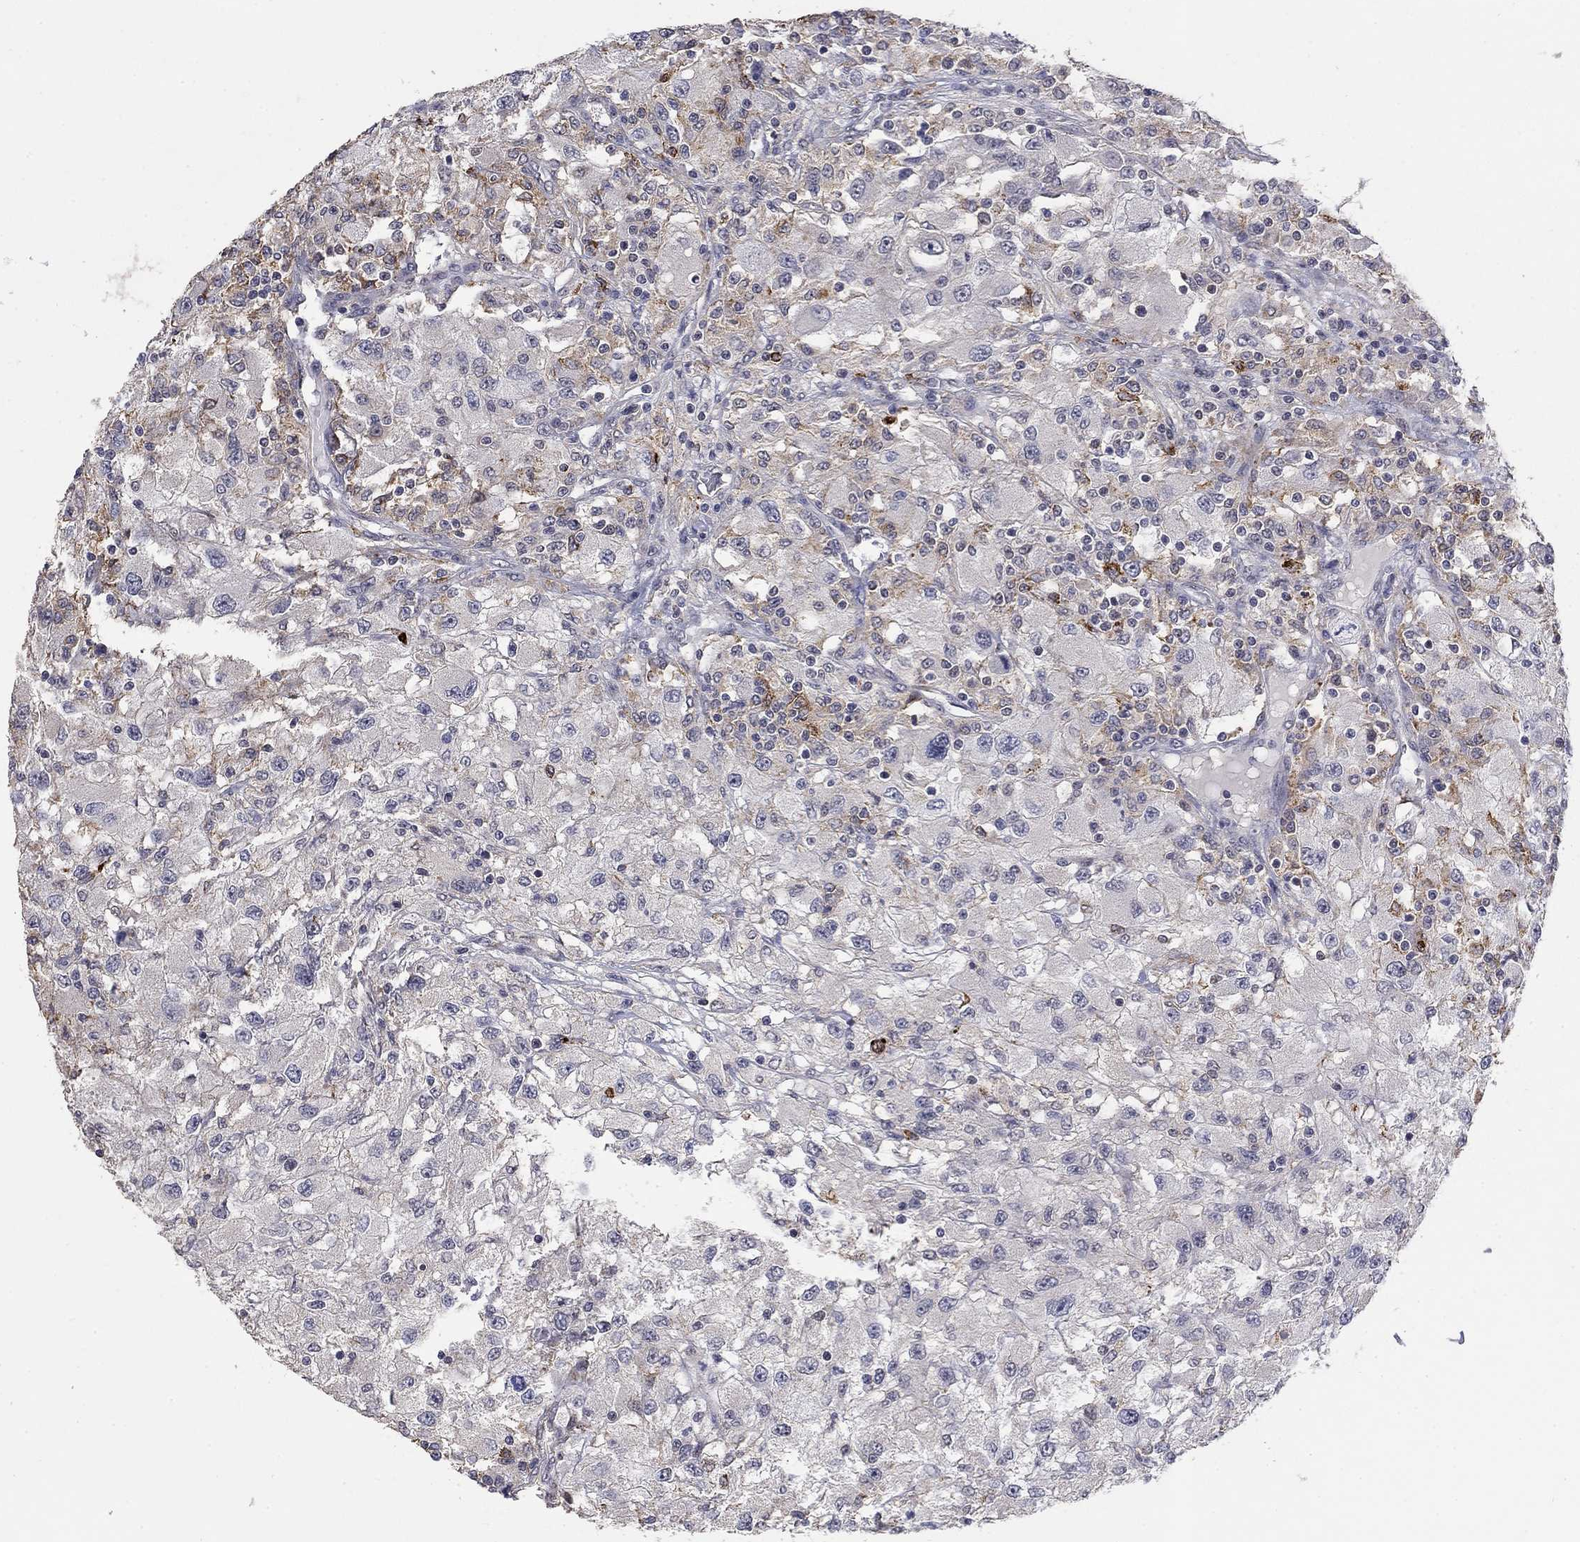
{"staining": {"intensity": "negative", "quantity": "none", "location": "none"}, "tissue": "renal cancer", "cell_type": "Tumor cells", "image_type": "cancer", "snomed": [{"axis": "morphology", "description": "Adenocarcinoma, NOS"}, {"axis": "topography", "description": "Kidney"}], "caption": "DAB (3,3'-diaminobenzidine) immunohistochemical staining of human renal adenocarcinoma reveals no significant staining in tumor cells.", "gene": "GRIA3", "patient": {"sex": "female", "age": 67}}